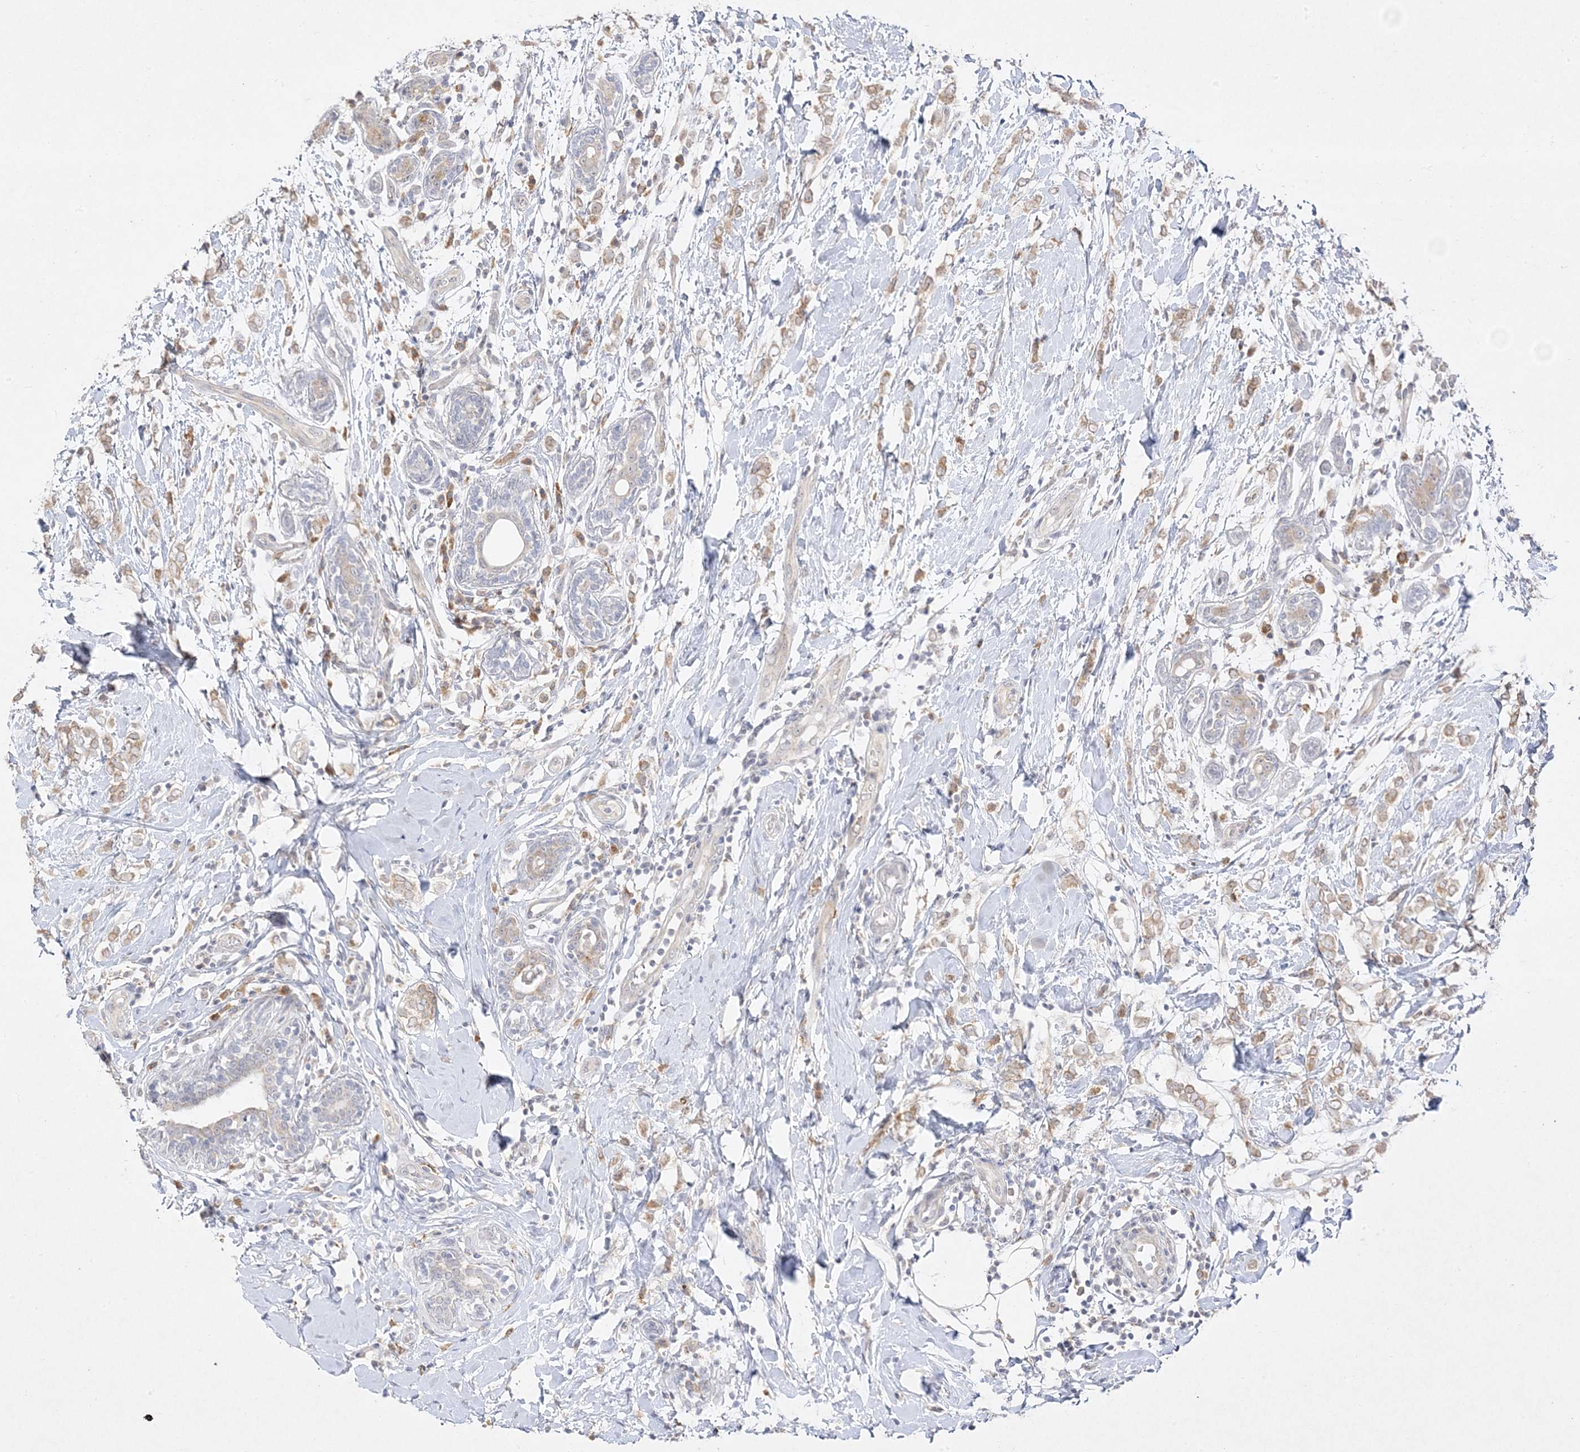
{"staining": {"intensity": "weak", "quantity": "25%-75%", "location": "cytoplasmic/membranous"}, "tissue": "breast cancer", "cell_type": "Tumor cells", "image_type": "cancer", "snomed": [{"axis": "morphology", "description": "Normal tissue, NOS"}, {"axis": "morphology", "description": "Lobular carcinoma"}, {"axis": "topography", "description": "Breast"}], "caption": "An image showing weak cytoplasmic/membranous staining in approximately 25%-75% of tumor cells in lobular carcinoma (breast), as visualized by brown immunohistochemical staining.", "gene": "C2CD2", "patient": {"sex": "female", "age": 47}}